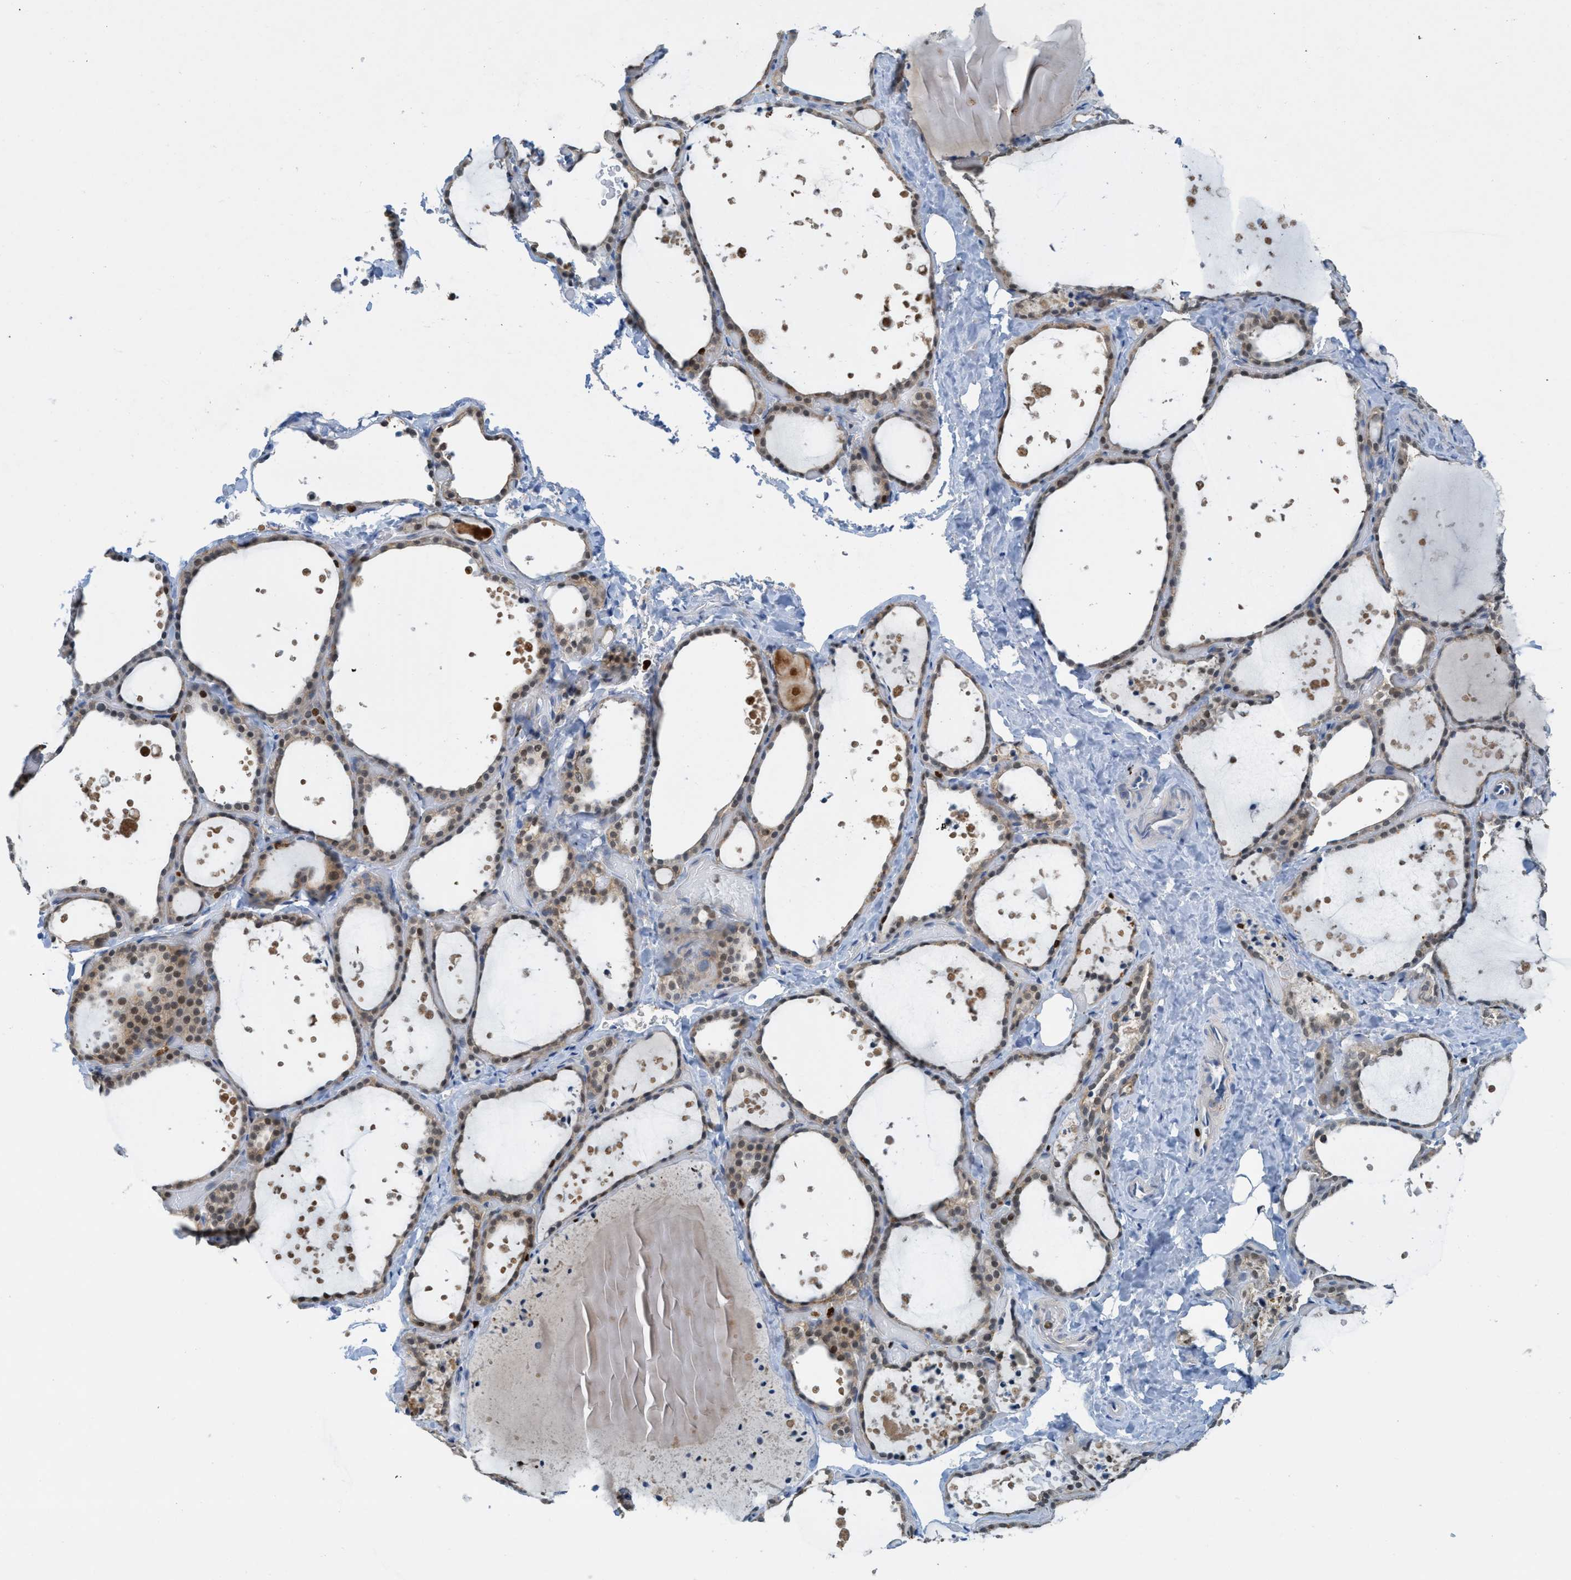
{"staining": {"intensity": "weak", "quantity": "25%-75%", "location": "cytoplasmic/membranous,nuclear"}, "tissue": "thyroid gland", "cell_type": "Glandular cells", "image_type": "normal", "snomed": [{"axis": "morphology", "description": "Normal tissue, NOS"}, {"axis": "topography", "description": "Thyroid gland"}], "caption": "A high-resolution micrograph shows immunohistochemistry staining of benign thyroid gland, which exhibits weak cytoplasmic/membranous,nuclear positivity in approximately 25%-75% of glandular cells. (IHC, brightfield microscopy, high magnification).", "gene": "SH3D19", "patient": {"sex": "female", "age": 44}}